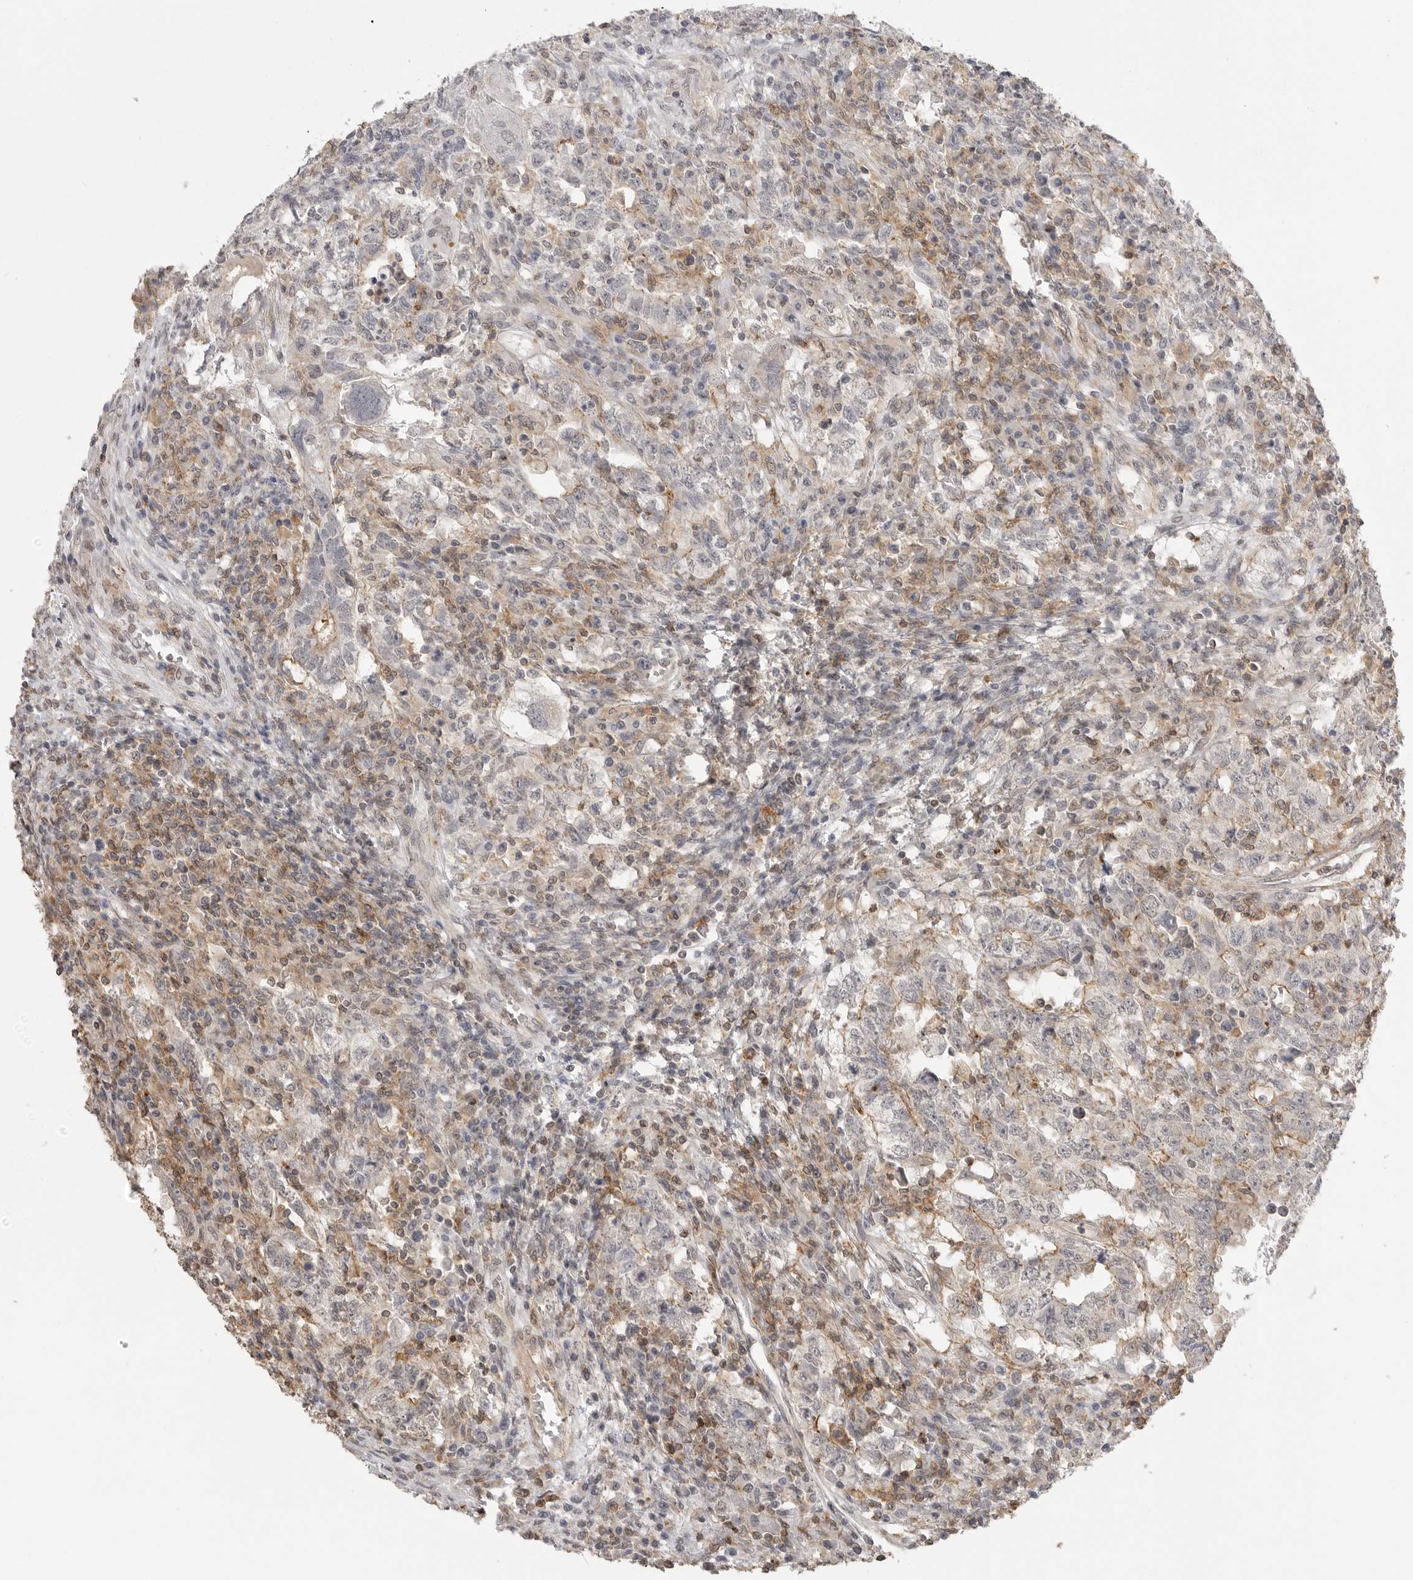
{"staining": {"intensity": "weak", "quantity": "25%-75%", "location": "cytoplasmic/membranous"}, "tissue": "testis cancer", "cell_type": "Tumor cells", "image_type": "cancer", "snomed": [{"axis": "morphology", "description": "Carcinoma, Embryonal, NOS"}, {"axis": "topography", "description": "Testis"}], "caption": "Testis cancer (embryonal carcinoma) stained with DAB (3,3'-diaminobenzidine) immunohistochemistry demonstrates low levels of weak cytoplasmic/membranous staining in about 25%-75% of tumor cells.", "gene": "GPC2", "patient": {"sex": "male", "age": 26}}